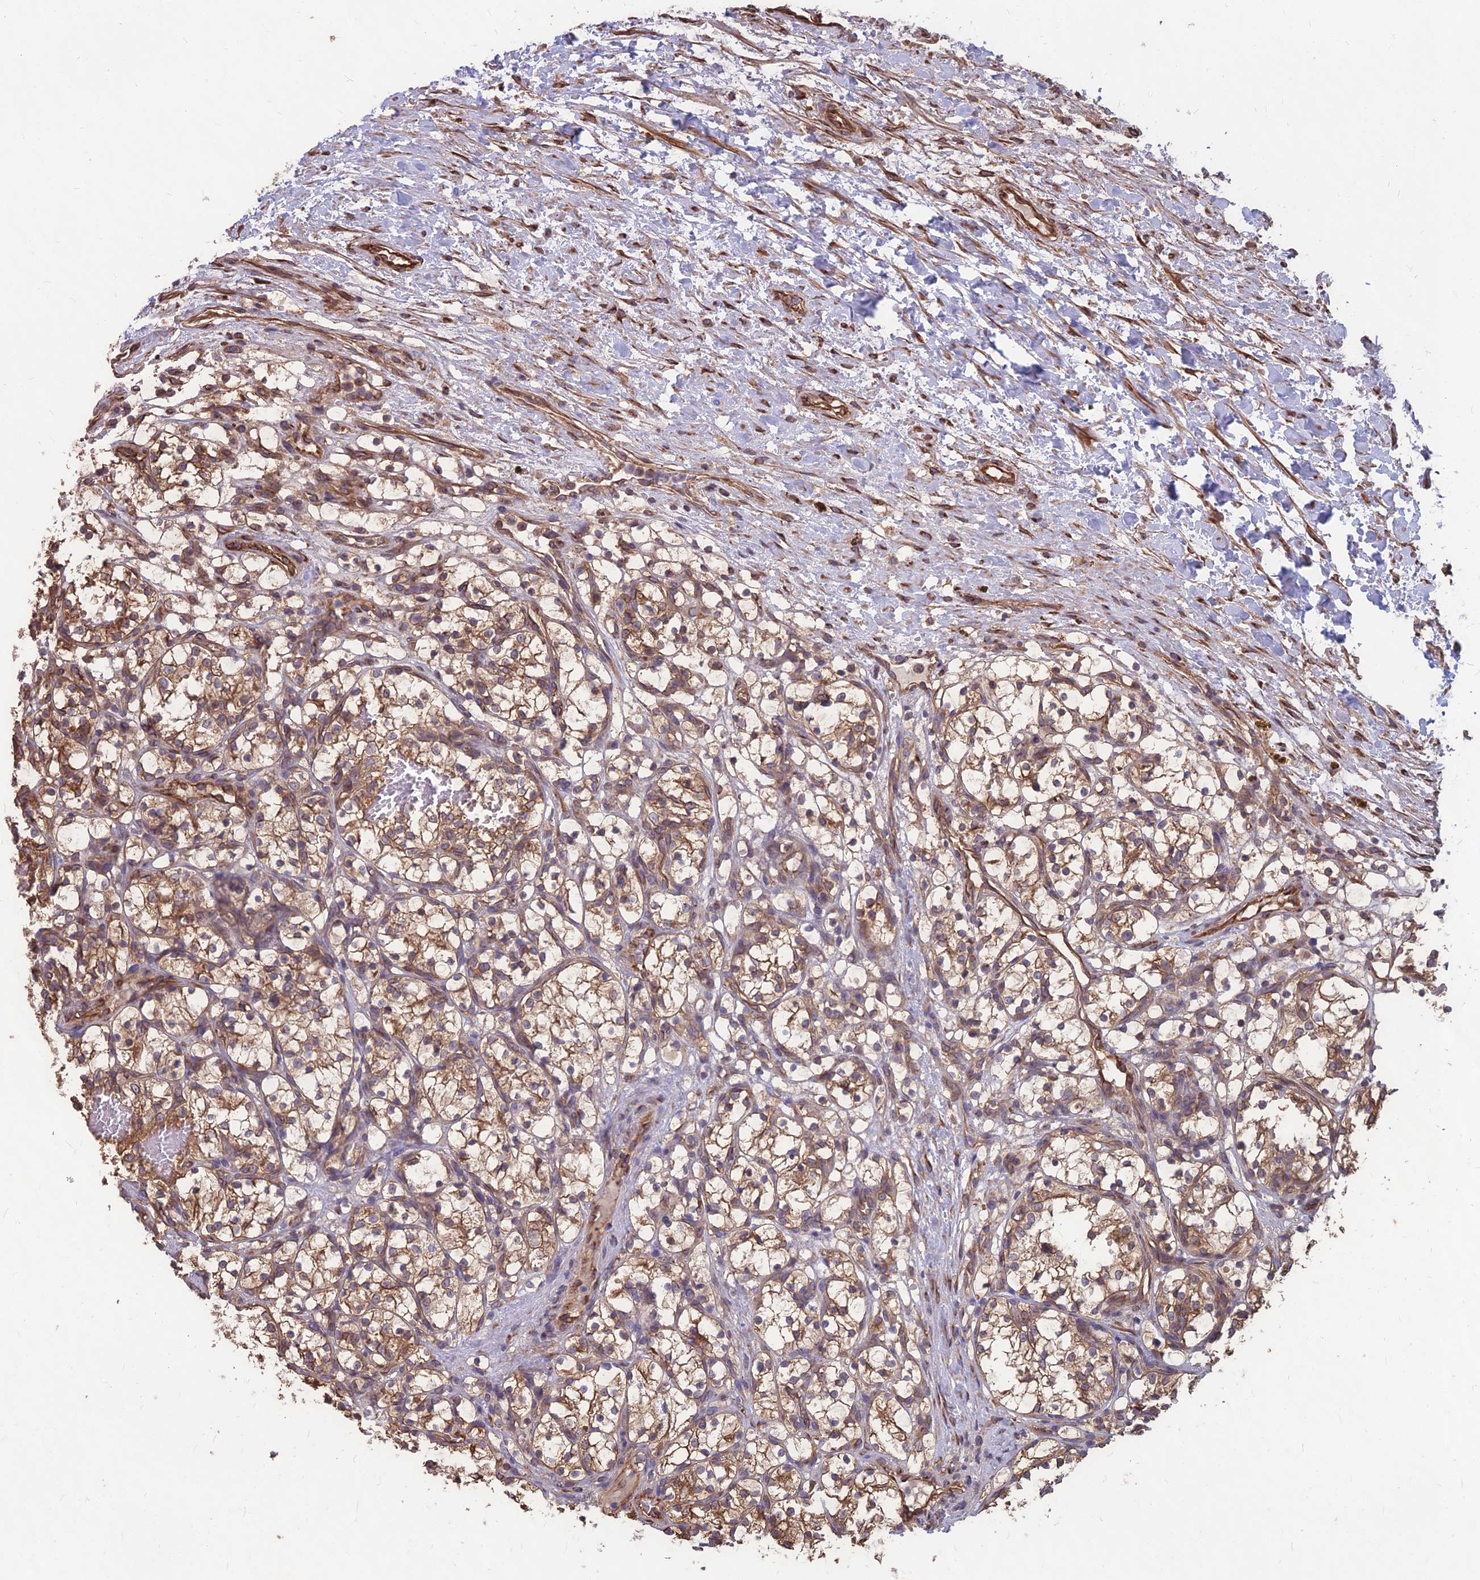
{"staining": {"intensity": "moderate", "quantity": ">75%", "location": "cytoplasmic/membranous"}, "tissue": "renal cancer", "cell_type": "Tumor cells", "image_type": "cancer", "snomed": [{"axis": "morphology", "description": "Adenocarcinoma, NOS"}, {"axis": "topography", "description": "Kidney"}], "caption": "The histopathology image displays a brown stain indicating the presence of a protein in the cytoplasmic/membranous of tumor cells in renal adenocarcinoma.", "gene": "LSM6", "patient": {"sex": "female", "age": 69}}